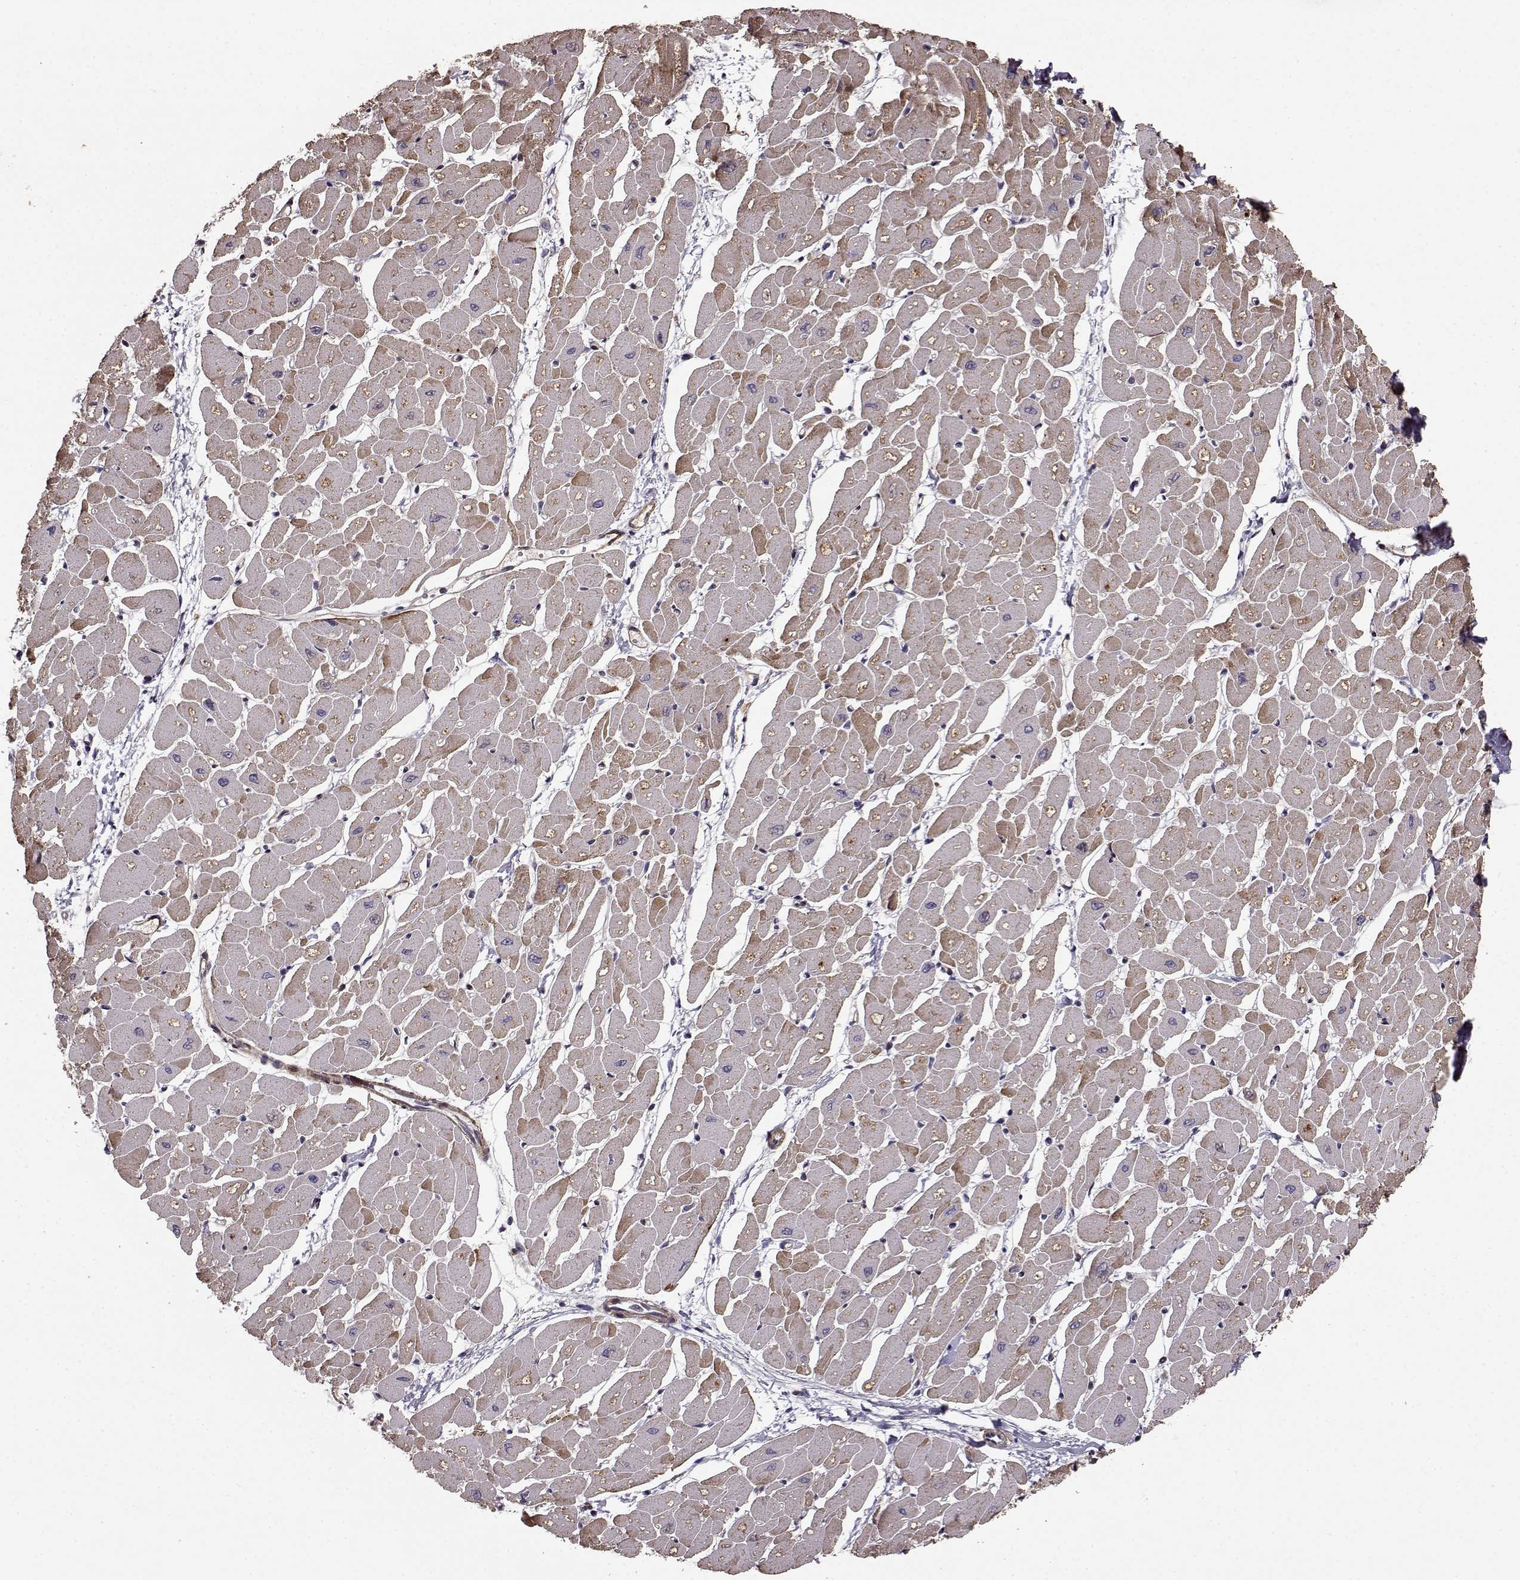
{"staining": {"intensity": "weak", "quantity": ">75%", "location": "cytoplasmic/membranous"}, "tissue": "heart muscle", "cell_type": "Cardiomyocytes", "image_type": "normal", "snomed": [{"axis": "morphology", "description": "Normal tissue, NOS"}, {"axis": "topography", "description": "Heart"}], "caption": "Heart muscle stained with IHC displays weak cytoplasmic/membranous staining in approximately >75% of cardiomyocytes. The staining was performed using DAB (3,3'-diaminobenzidine) to visualize the protein expression in brown, while the nuclei were stained in blue with hematoxylin (Magnification: 20x).", "gene": "BACH2", "patient": {"sex": "male", "age": 57}}